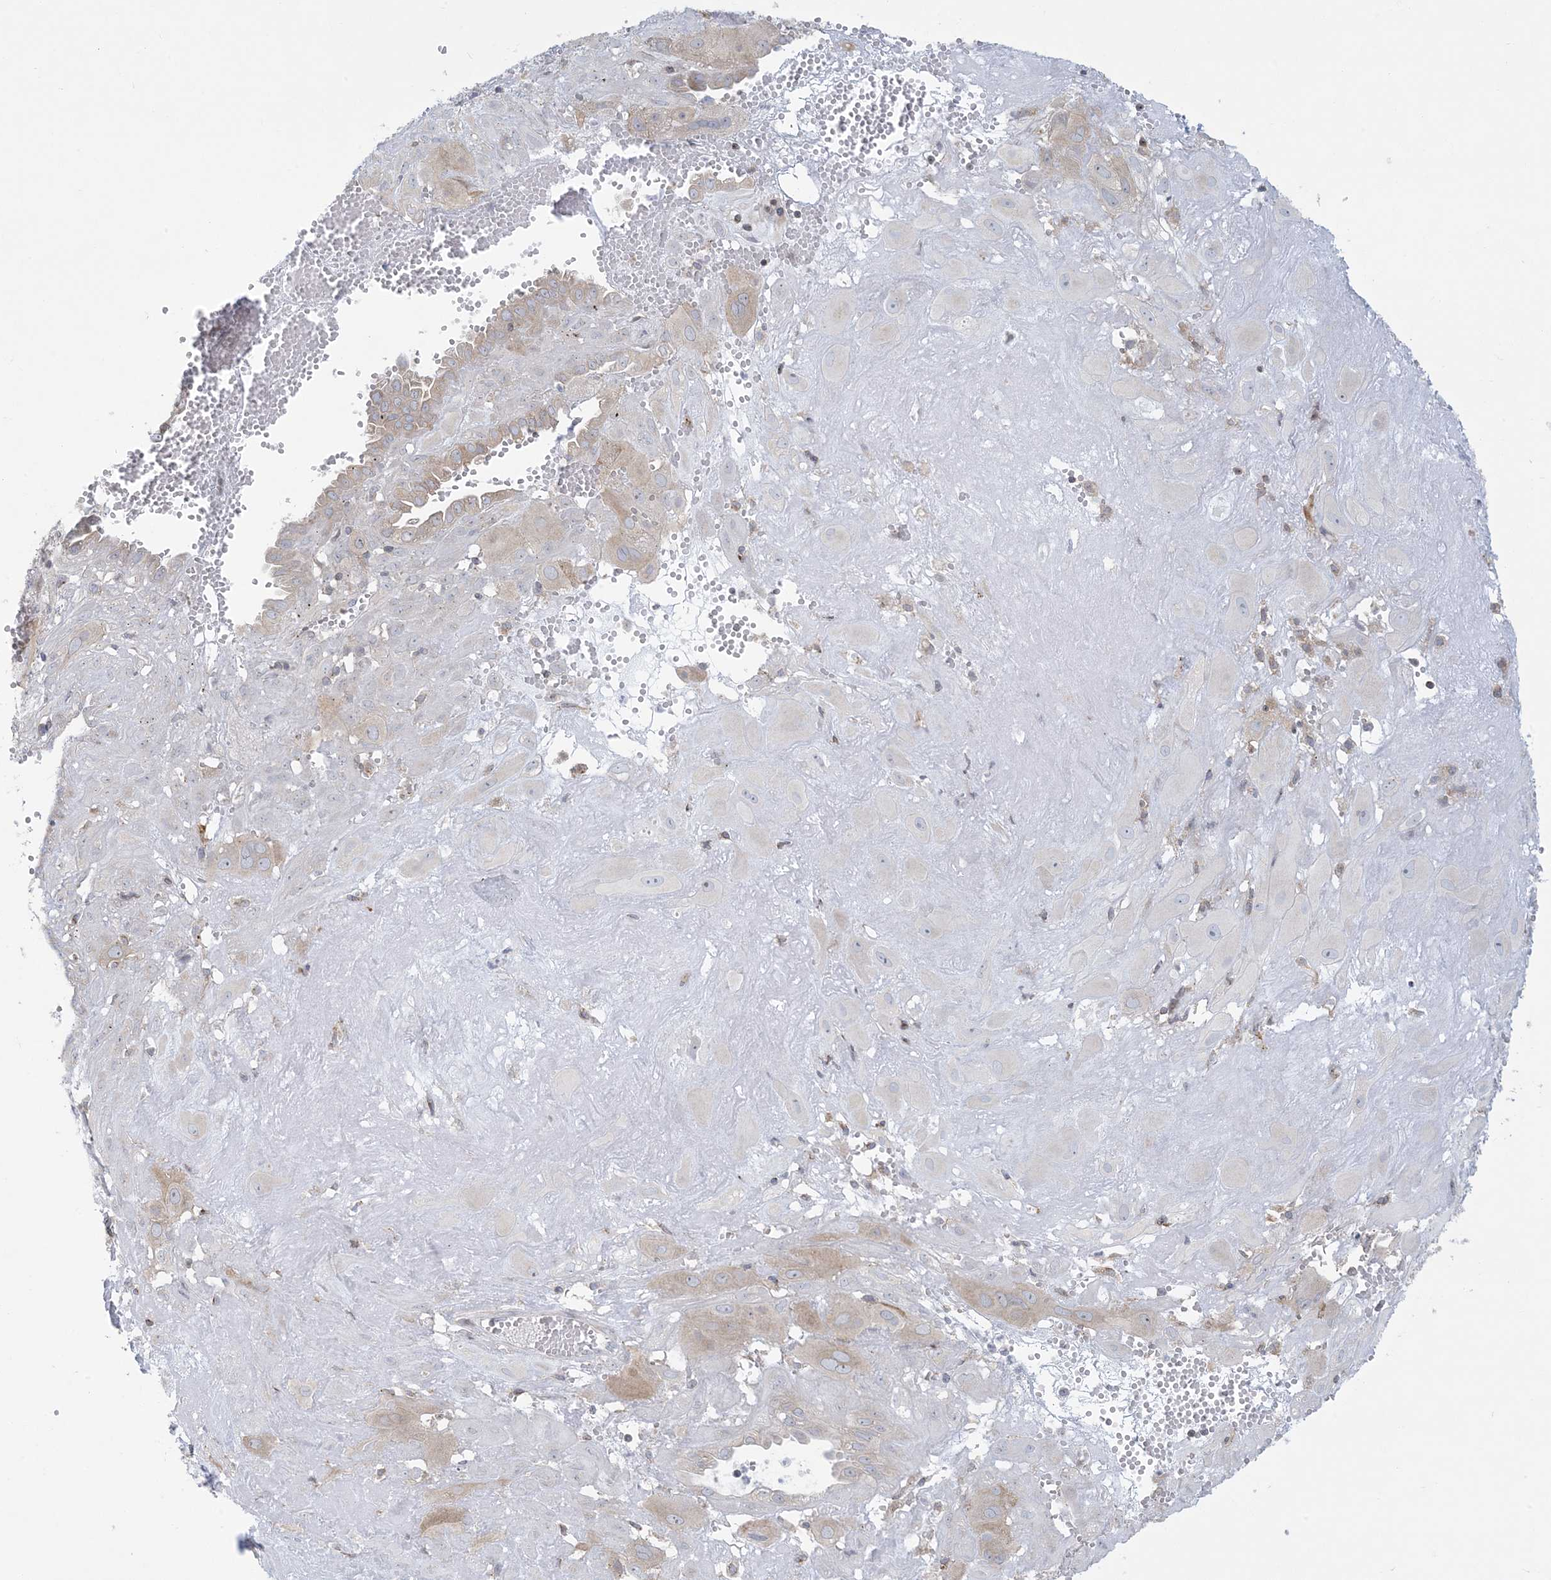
{"staining": {"intensity": "weak", "quantity": ">75%", "location": "cytoplasmic/membranous"}, "tissue": "cervical cancer", "cell_type": "Tumor cells", "image_type": "cancer", "snomed": [{"axis": "morphology", "description": "Squamous cell carcinoma, NOS"}, {"axis": "topography", "description": "Cervix"}], "caption": "The image exhibits immunohistochemical staining of cervical cancer. There is weak cytoplasmic/membranous positivity is identified in approximately >75% of tumor cells.", "gene": "SLAMF9", "patient": {"sex": "female", "age": 34}}